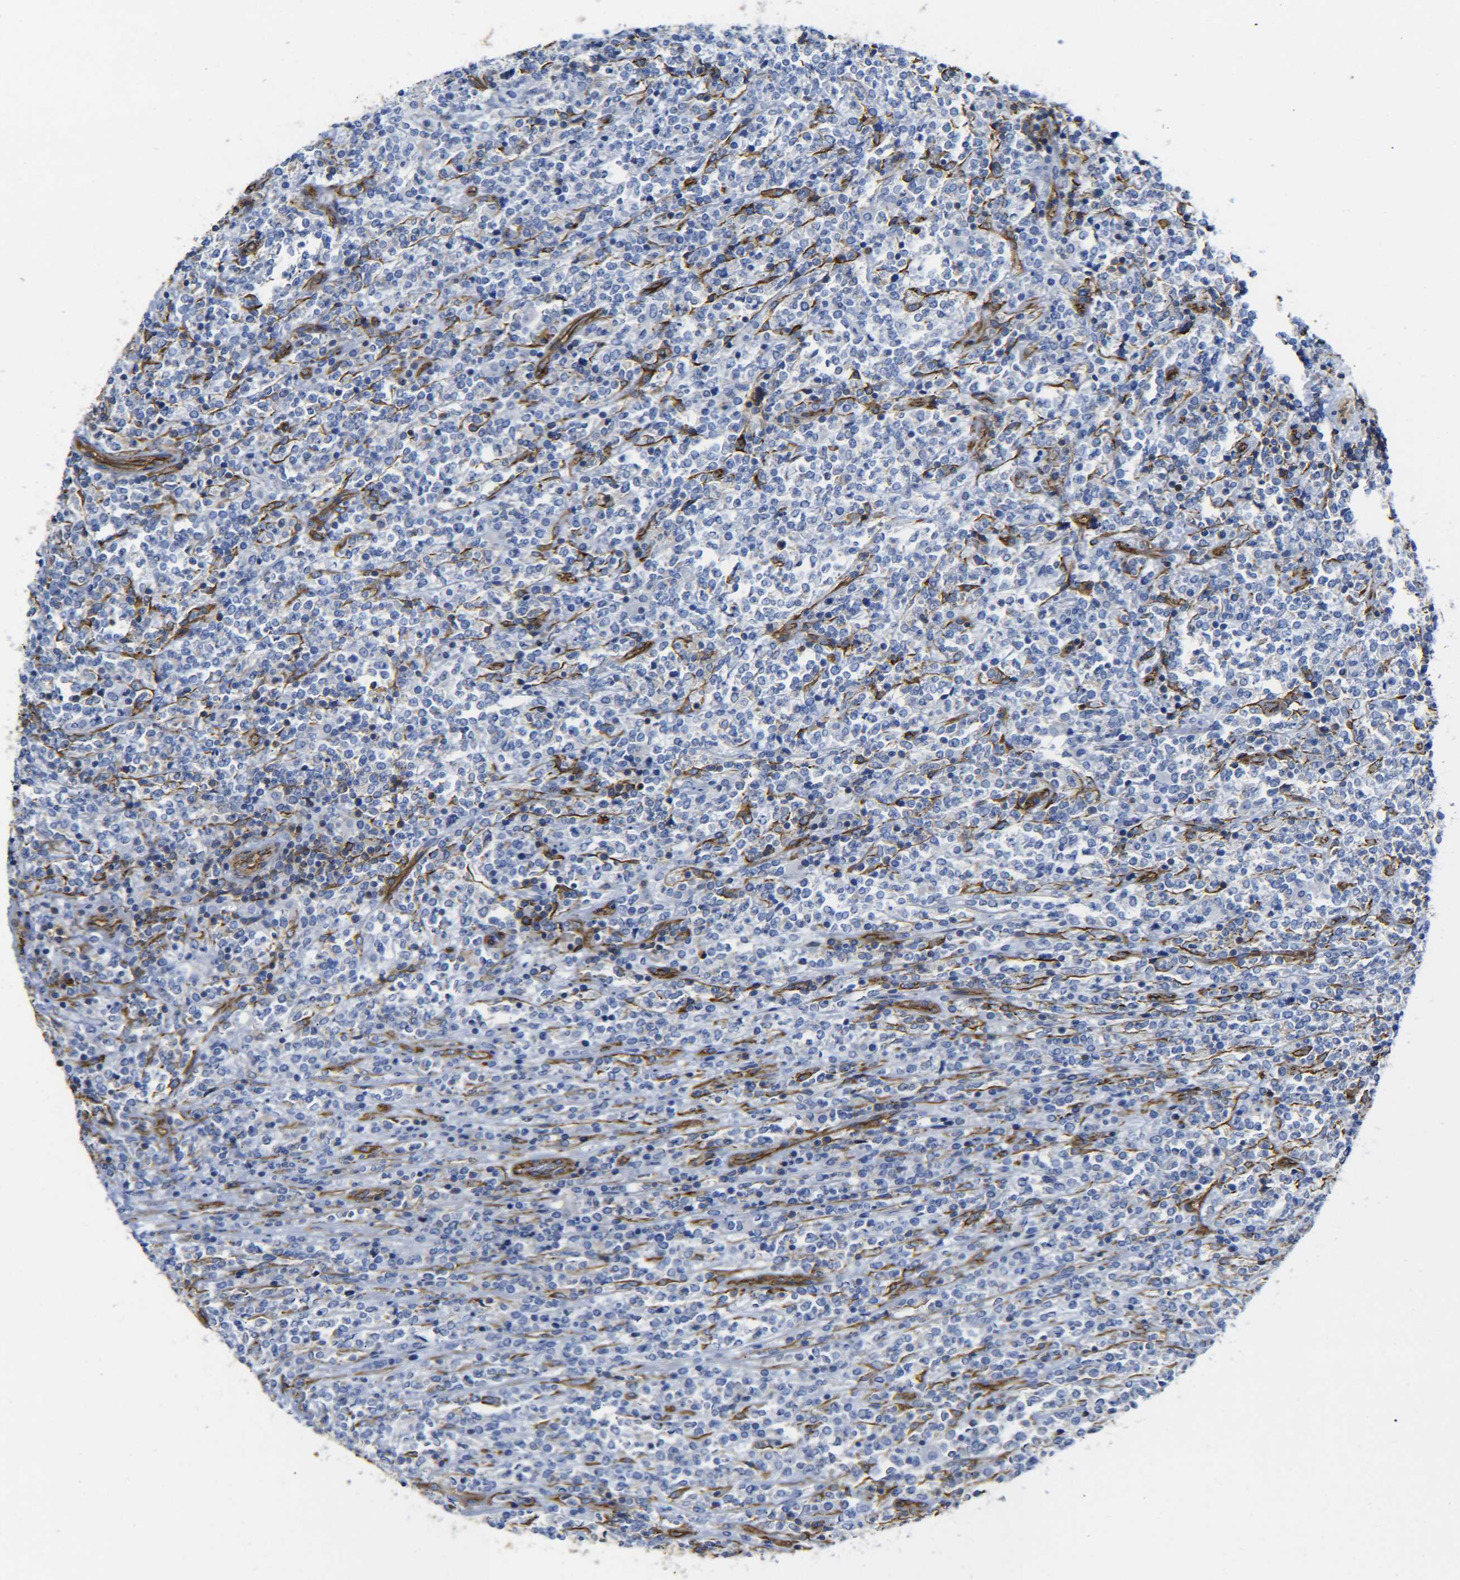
{"staining": {"intensity": "negative", "quantity": "none", "location": "none"}, "tissue": "lymphoma", "cell_type": "Tumor cells", "image_type": "cancer", "snomed": [{"axis": "morphology", "description": "Malignant lymphoma, non-Hodgkin's type, High grade"}, {"axis": "topography", "description": "Soft tissue"}], "caption": "There is no significant expression in tumor cells of high-grade malignant lymphoma, non-Hodgkin's type.", "gene": "SPTBN1", "patient": {"sex": "male", "age": 18}}